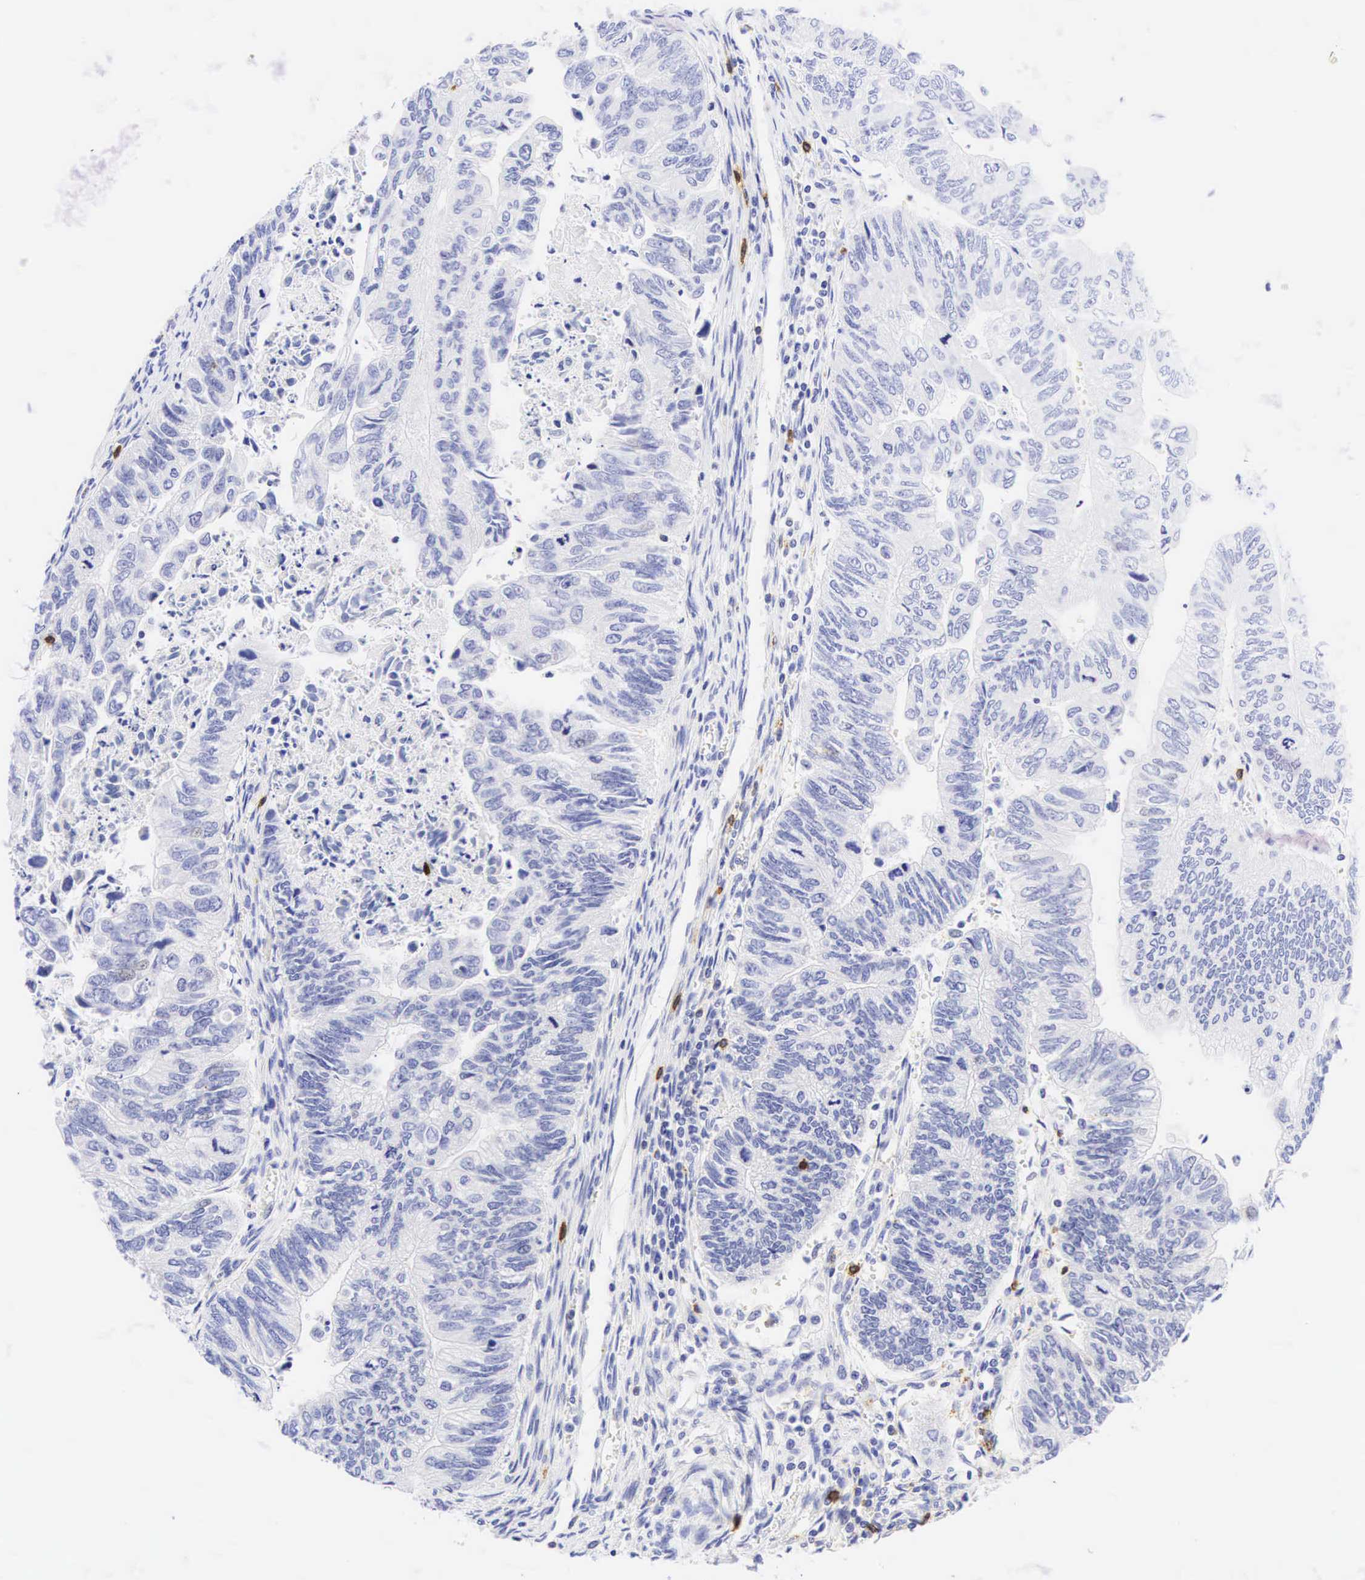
{"staining": {"intensity": "negative", "quantity": "none", "location": "none"}, "tissue": "colorectal cancer", "cell_type": "Tumor cells", "image_type": "cancer", "snomed": [{"axis": "morphology", "description": "Adenocarcinoma, NOS"}, {"axis": "topography", "description": "Colon"}], "caption": "This is an immunohistochemistry micrograph of human adenocarcinoma (colorectal). There is no positivity in tumor cells.", "gene": "CD8A", "patient": {"sex": "female", "age": 11}}